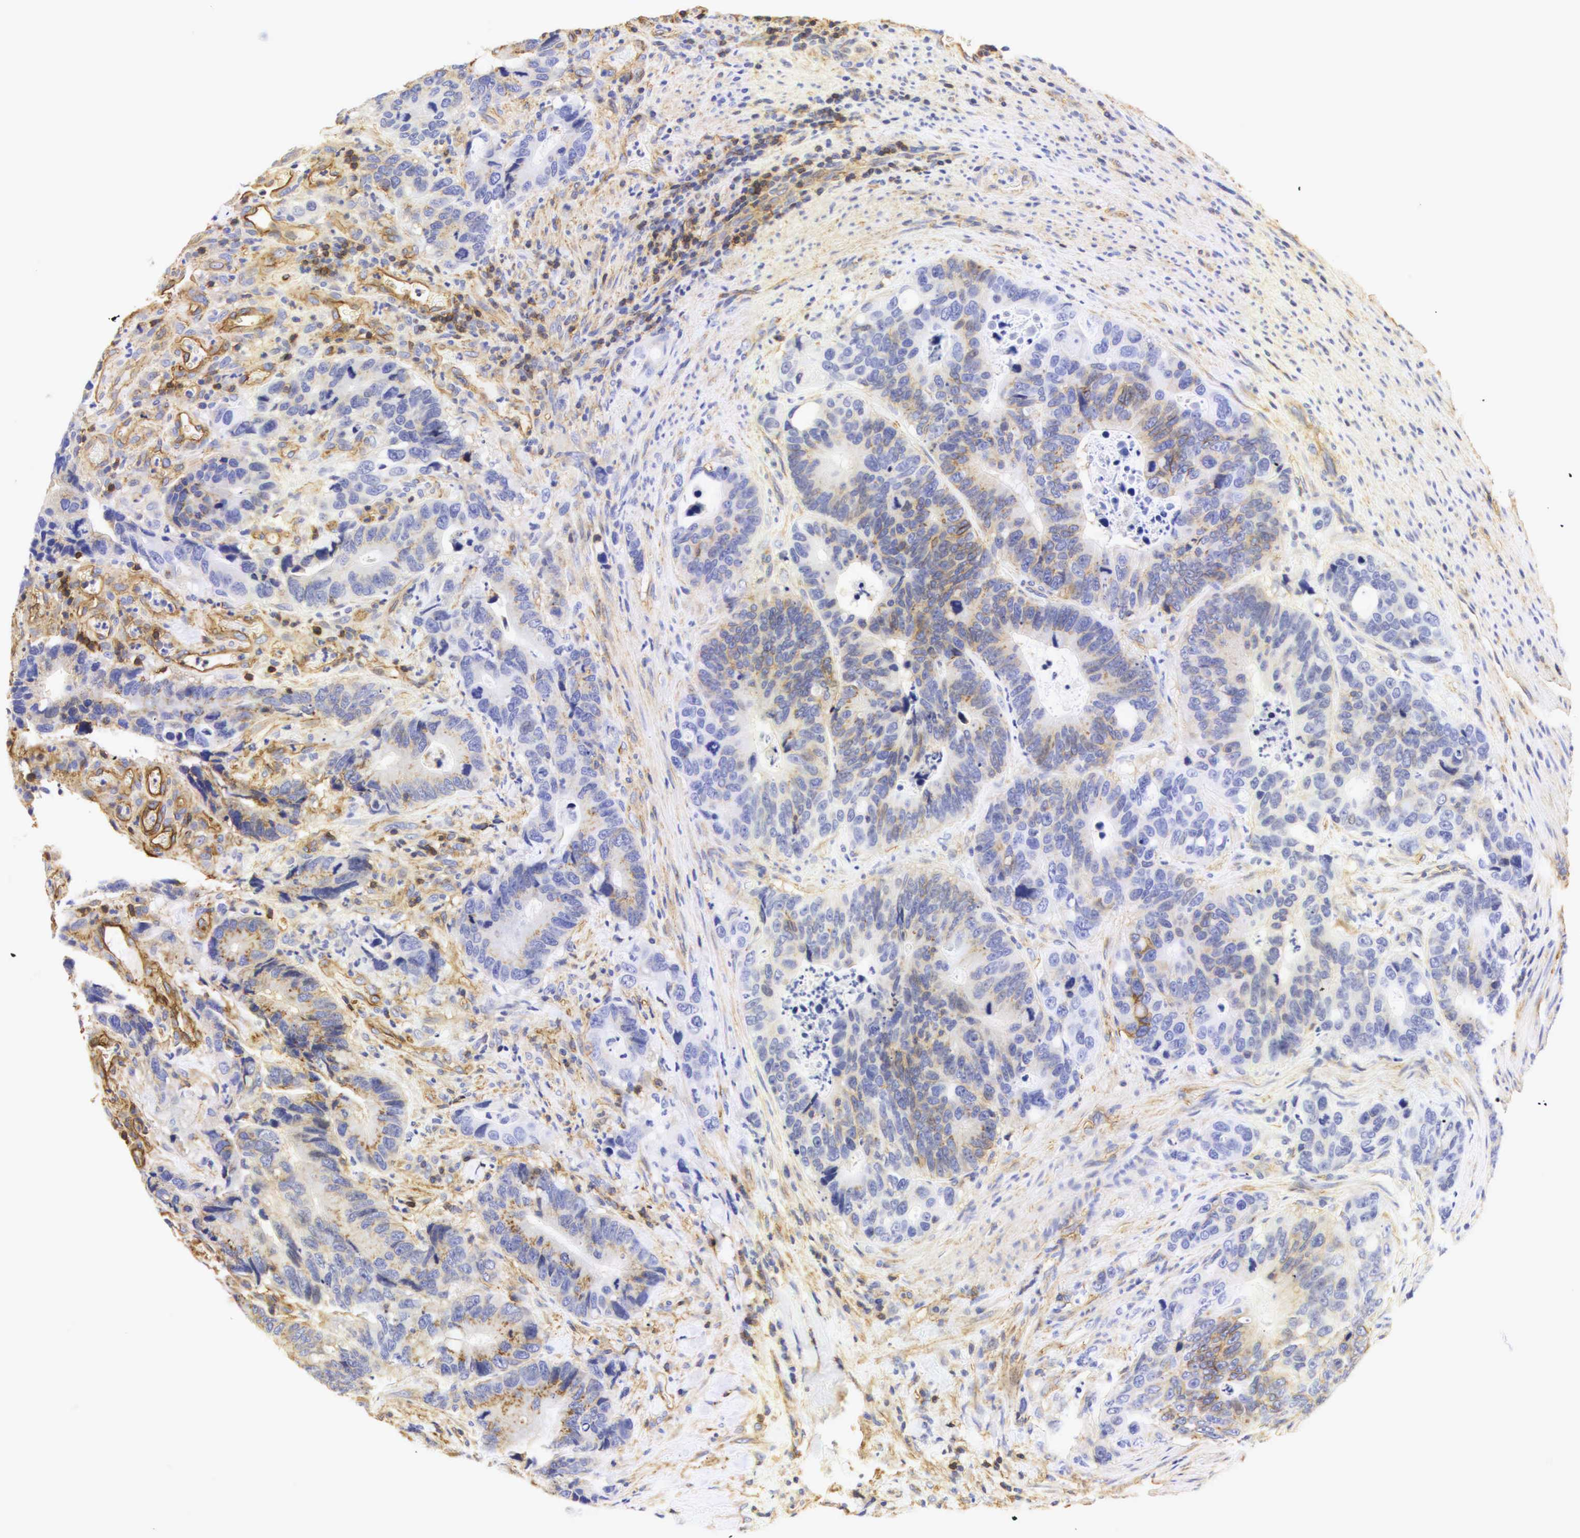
{"staining": {"intensity": "weak", "quantity": "25%-75%", "location": "cytoplasmic/membranous"}, "tissue": "colorectal cancer", "cell_type": "Tumor cells", "image_type": "cancer", "snomed": [{"axis": "morphology", "description": "Adenocarcinoma, NOS"}, {"axis": "topography", "description": "Colon"}], "caption": "Immunohistochemical staining of colorectal cancer exhibits weak cytoplasmic/membranous protein staining in about 25%-75% of tumor cells. The staining was performed using DAB, with brown indicating positive protein expression. Nuclei are stained blue with hematoxylin.", "gene": "CD99", "patient": {"sex": "male", "age": 56}}